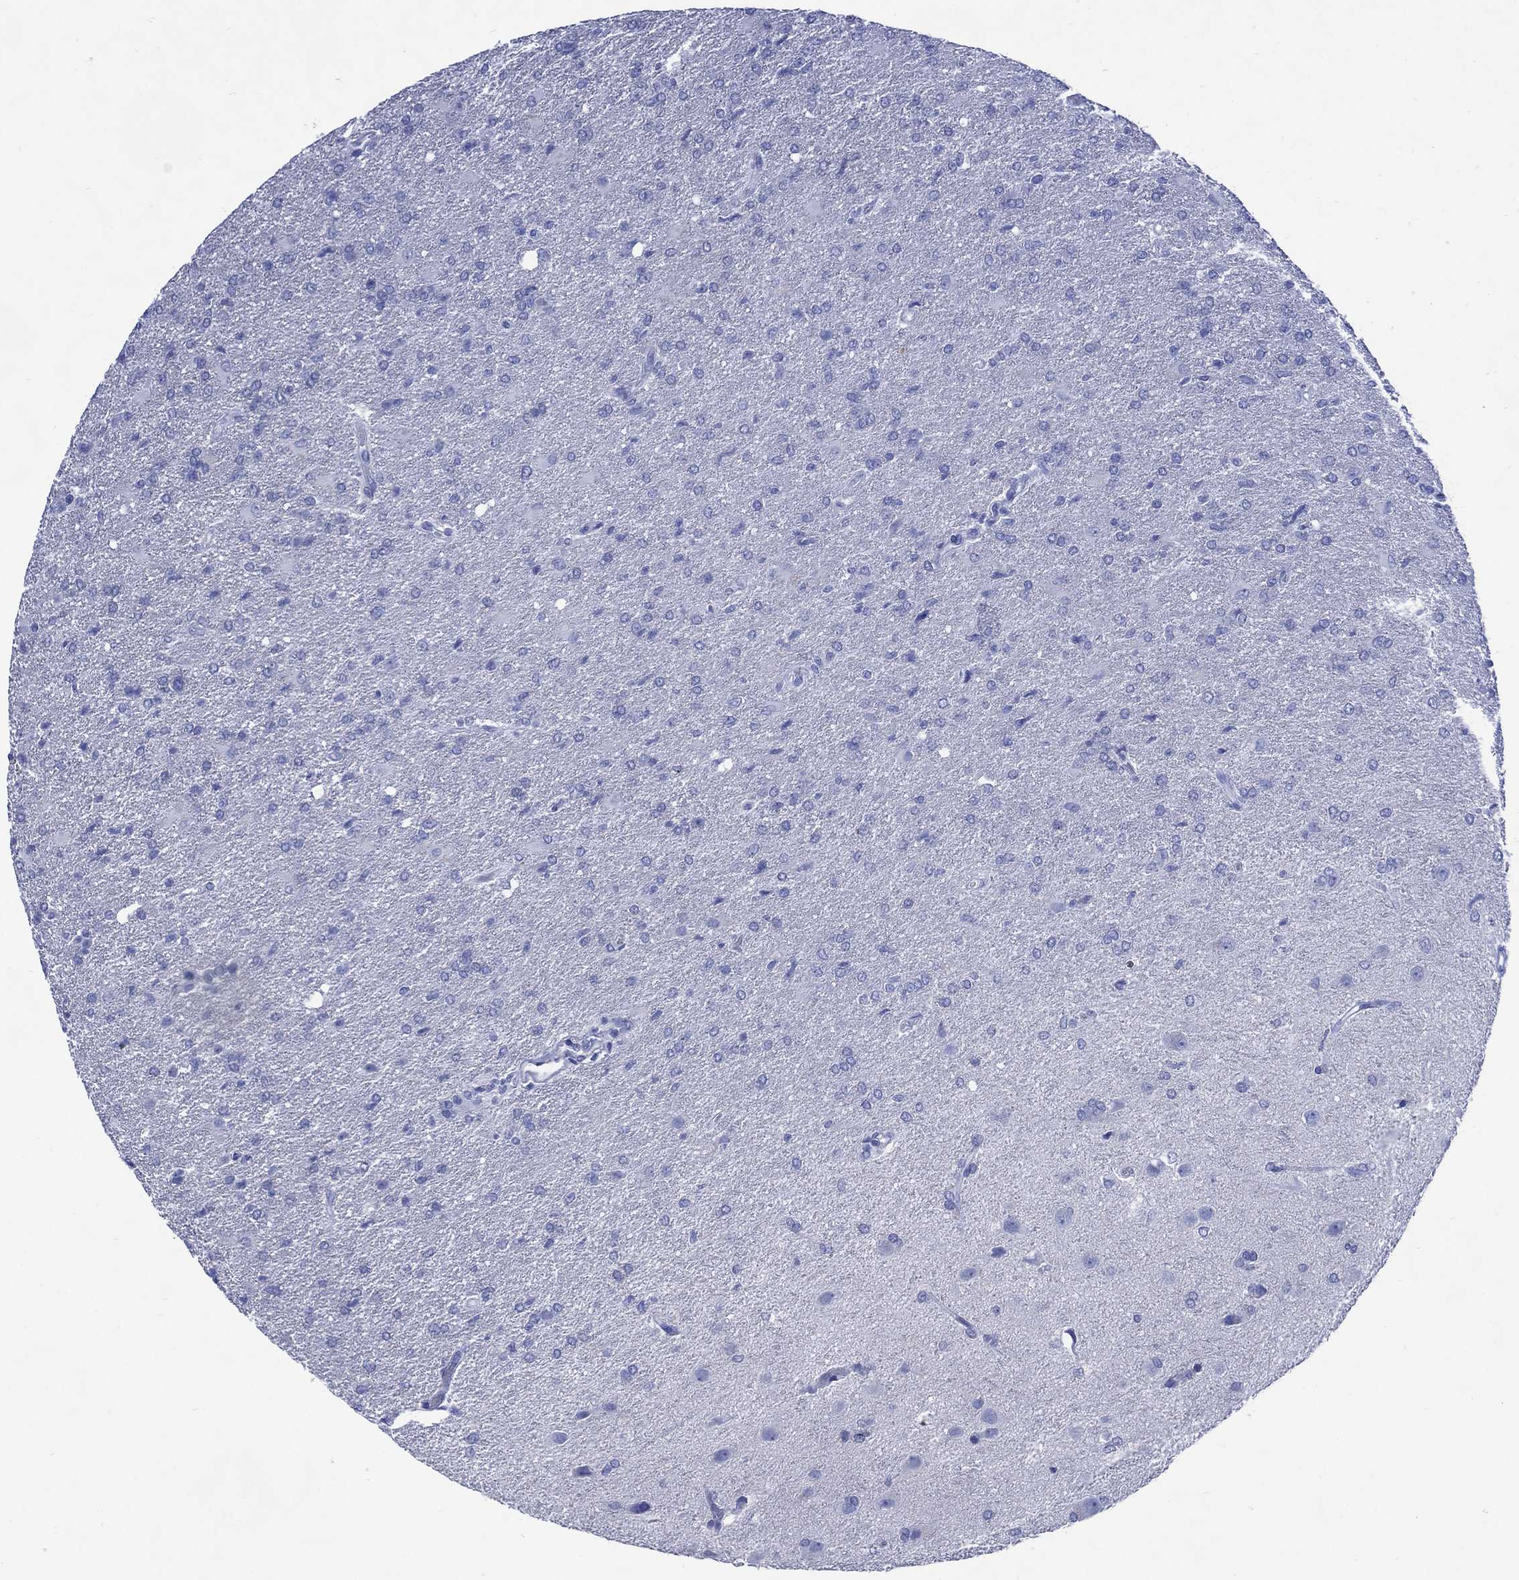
{"staining": {"intensity": "negative", "quantity": "none", "location": "none"}, "tissue": "glioma", "cell_type": "Tumor cells", "image_type": "cancer", "snomed": [{"axis": "morphology", "description": "Glioma, malignant, High grade"}, {"axis": "topography", "description": "Brain"}], "caption": "Tumor cells are negative for protein expression in human high-grade glioma (malignant).", "gene": "SHCBP1L", "patient": {"sex": "male", "age": 68}}